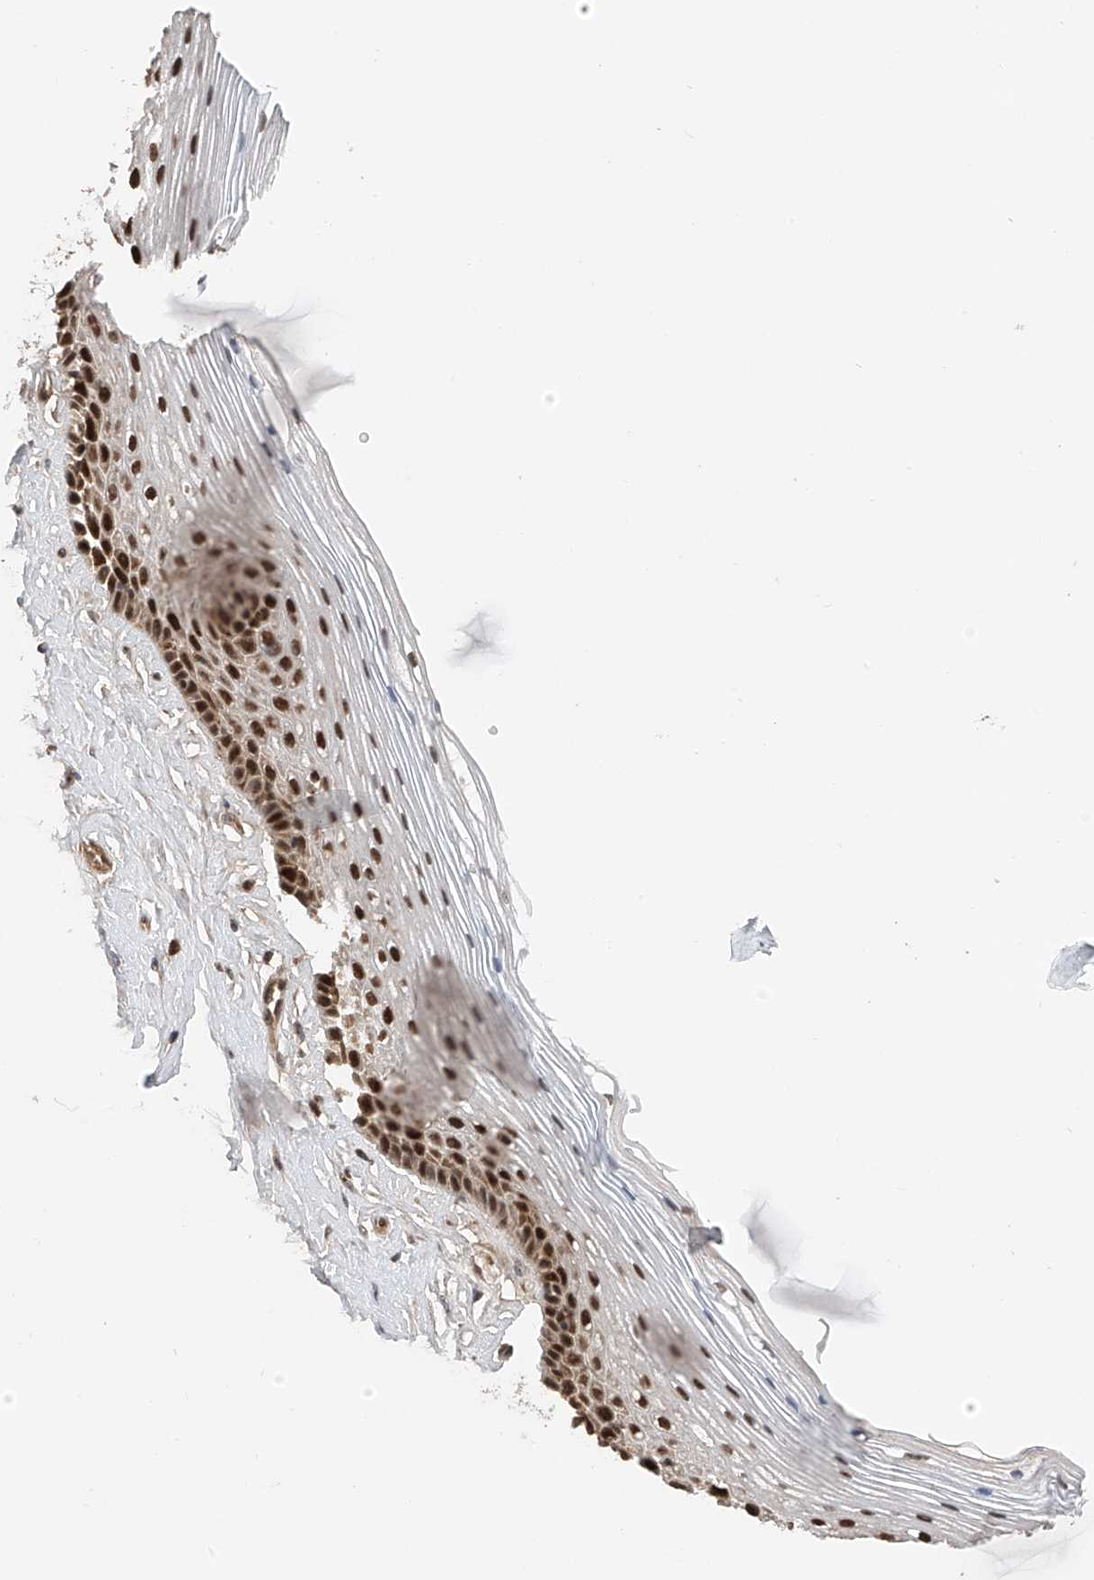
{"staining": {"intensity": "strong", "quantity": "25%-75%", "location": "nuclear"}, "tissue": "vagina", "cell_type": "Squamous epithelial cells", "image_type": "normal", "snomed": [{"axis": "morphology", "description": "Normal tissue, NOS"}, {"axis": "topography", "description": "Vagina"}], "caption": "Strong nuclear positivity is seen in about 25%-75% of squamous epithelial cells in normal vagina.", "gene": "DNAJC9", "patient": {"sex": "female", "age": 46}}